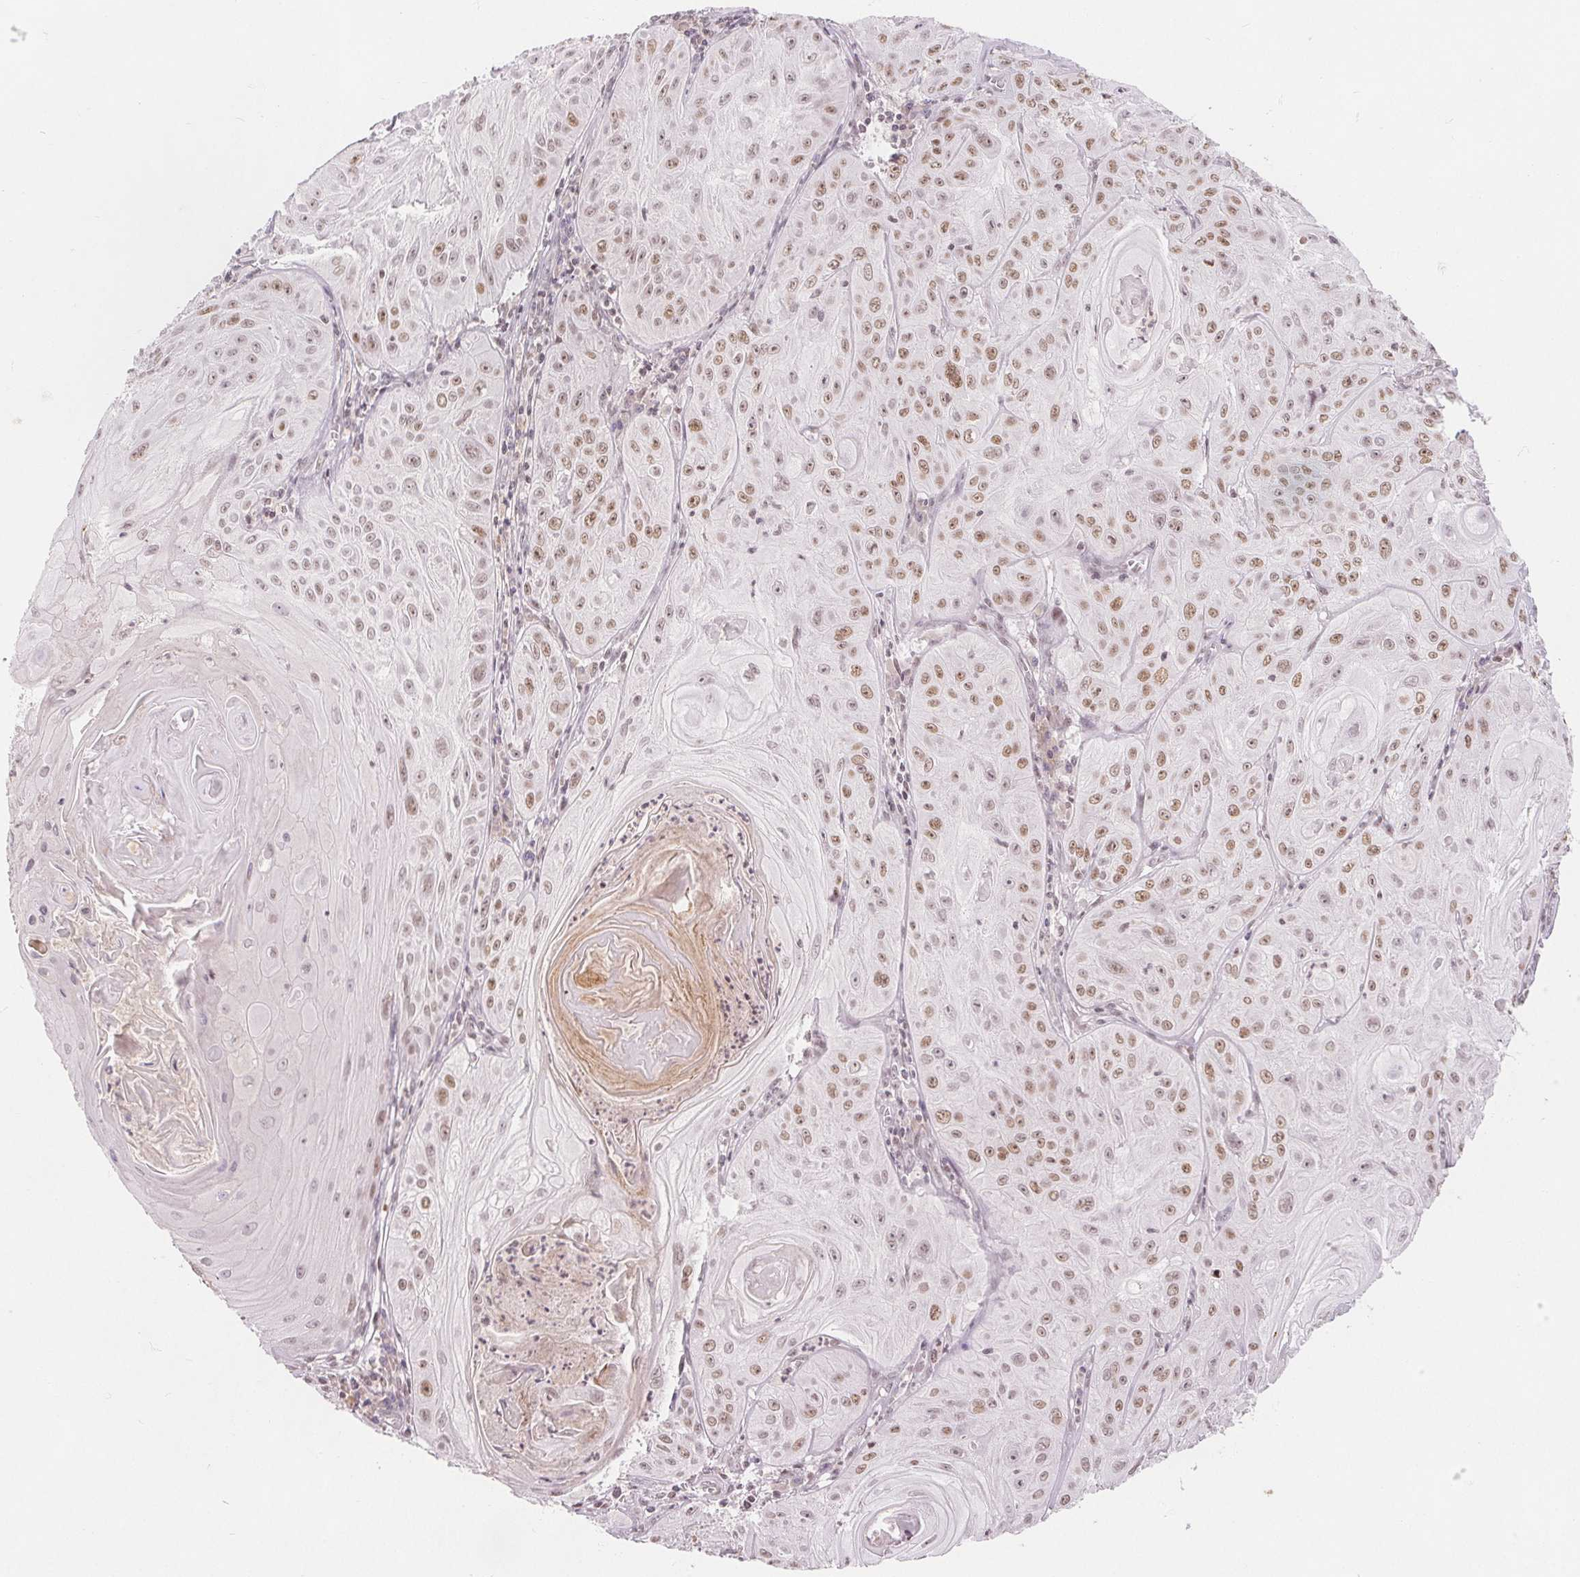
{"staining": {"intensity": "moderate", "quantity": ">75%", "location": "nuclear"}, "tissue": "skin cancer", "cell_type": "Tumor cells", "image_type": "cancer", "snomed": [{"axis": "morphology", "description": "Squamous cell carcinoma, NOS"}, {"axis": "topography", "description": "Skin"}], "caption": "Approximately >75% of tumor cells in human squamous cell carcinoma (skin) show moderate nuclear protein staining as visualized by brown immunohistochemical staining.", "gene": "DEK", "patient": {"sex": "male", "age": 85}}